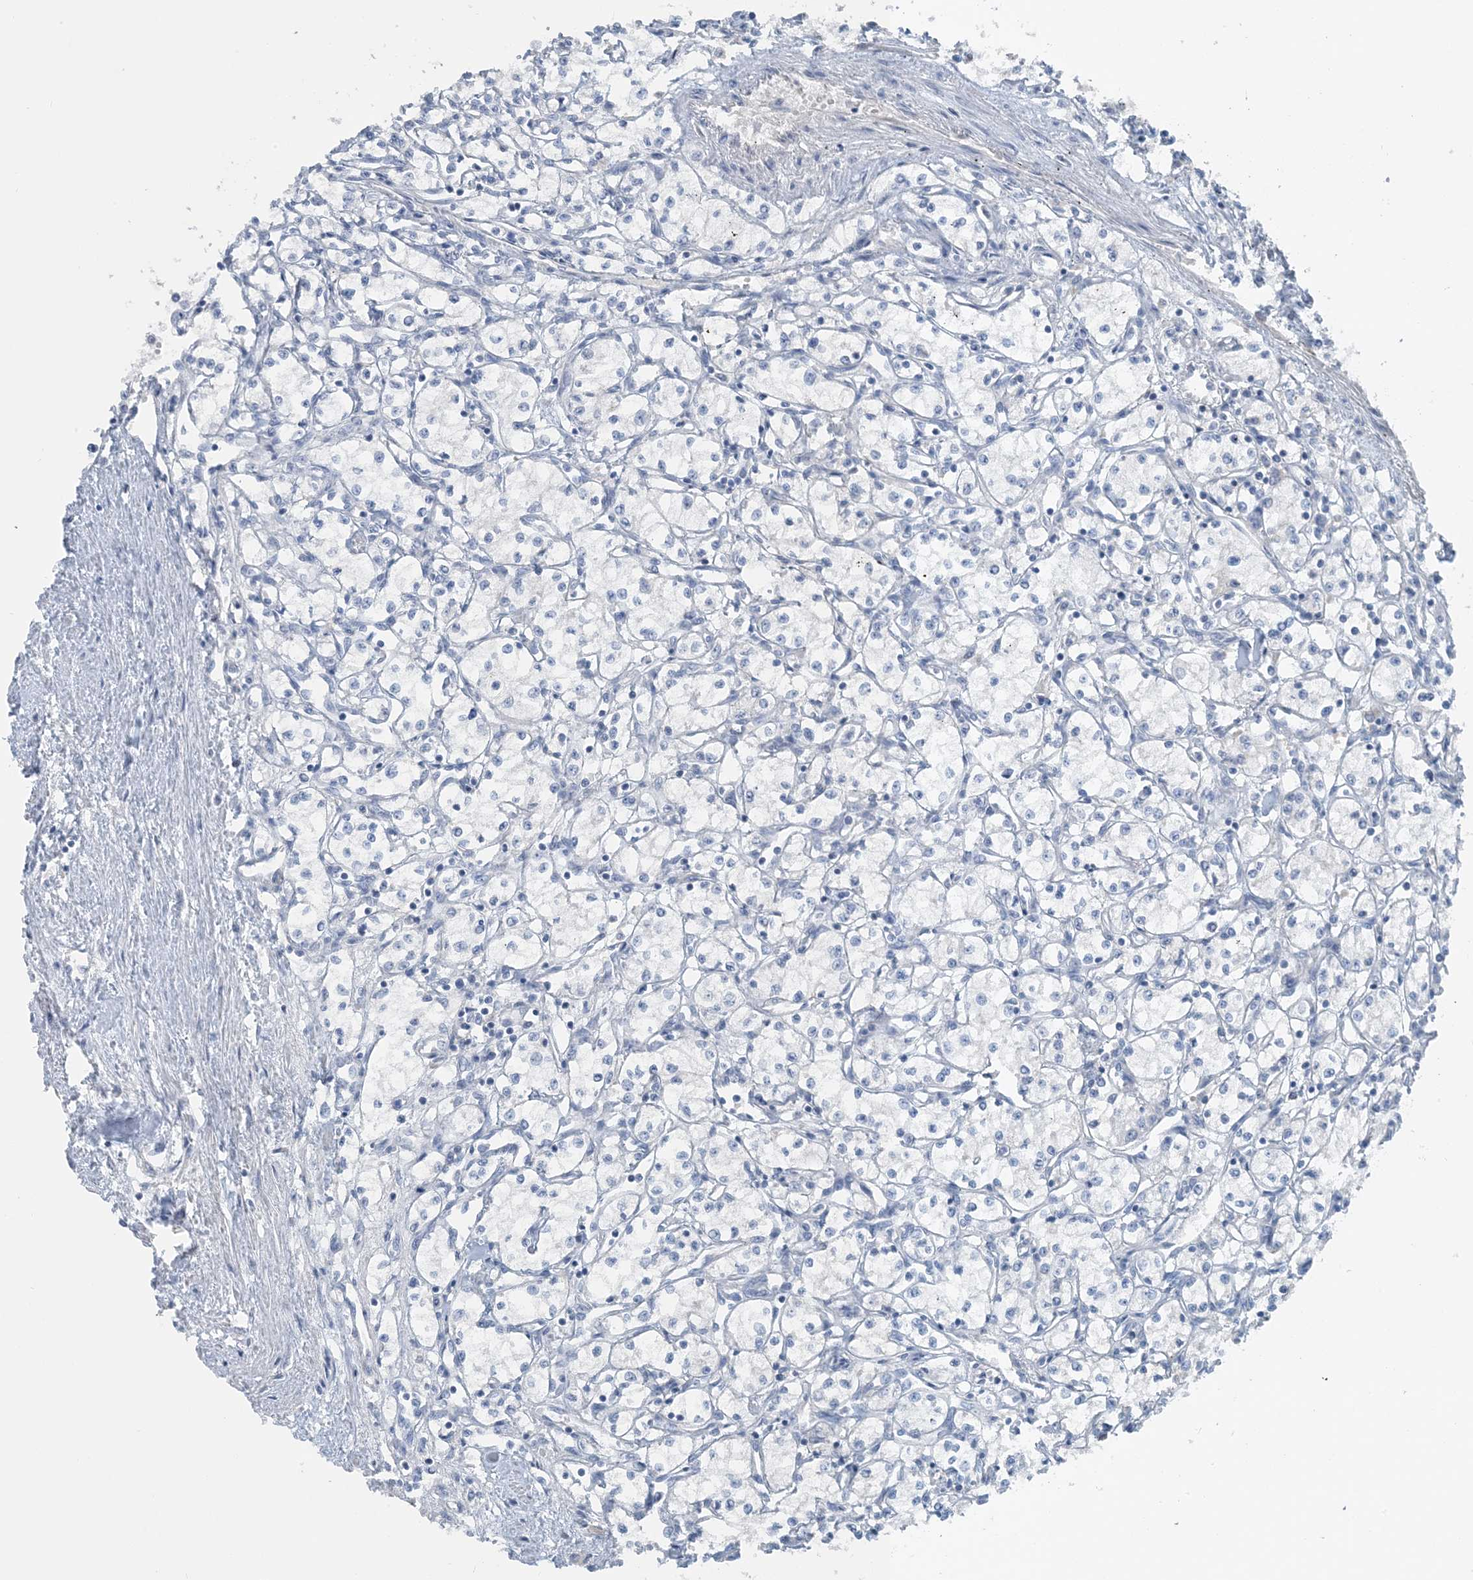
{"staining": {"intensity": "negative", "quantity": "none", "location": "none"}, "tissue": "renal cancer", "cell_type": "Tumor cells", "image_type": "cancer", "snomed": [{"axis": "morphology", "description": "Adenocarcinoma, NOS"}, {"axis": "topography", "description": "Kidney"}], "caption": "High power microscopy image of an immunohistochemistry image of adenocarcinoma (renal), revealing no significant expression in tumor cells.", "gene": "CTRL", "patient": {"sex": "male", "age": 59}}